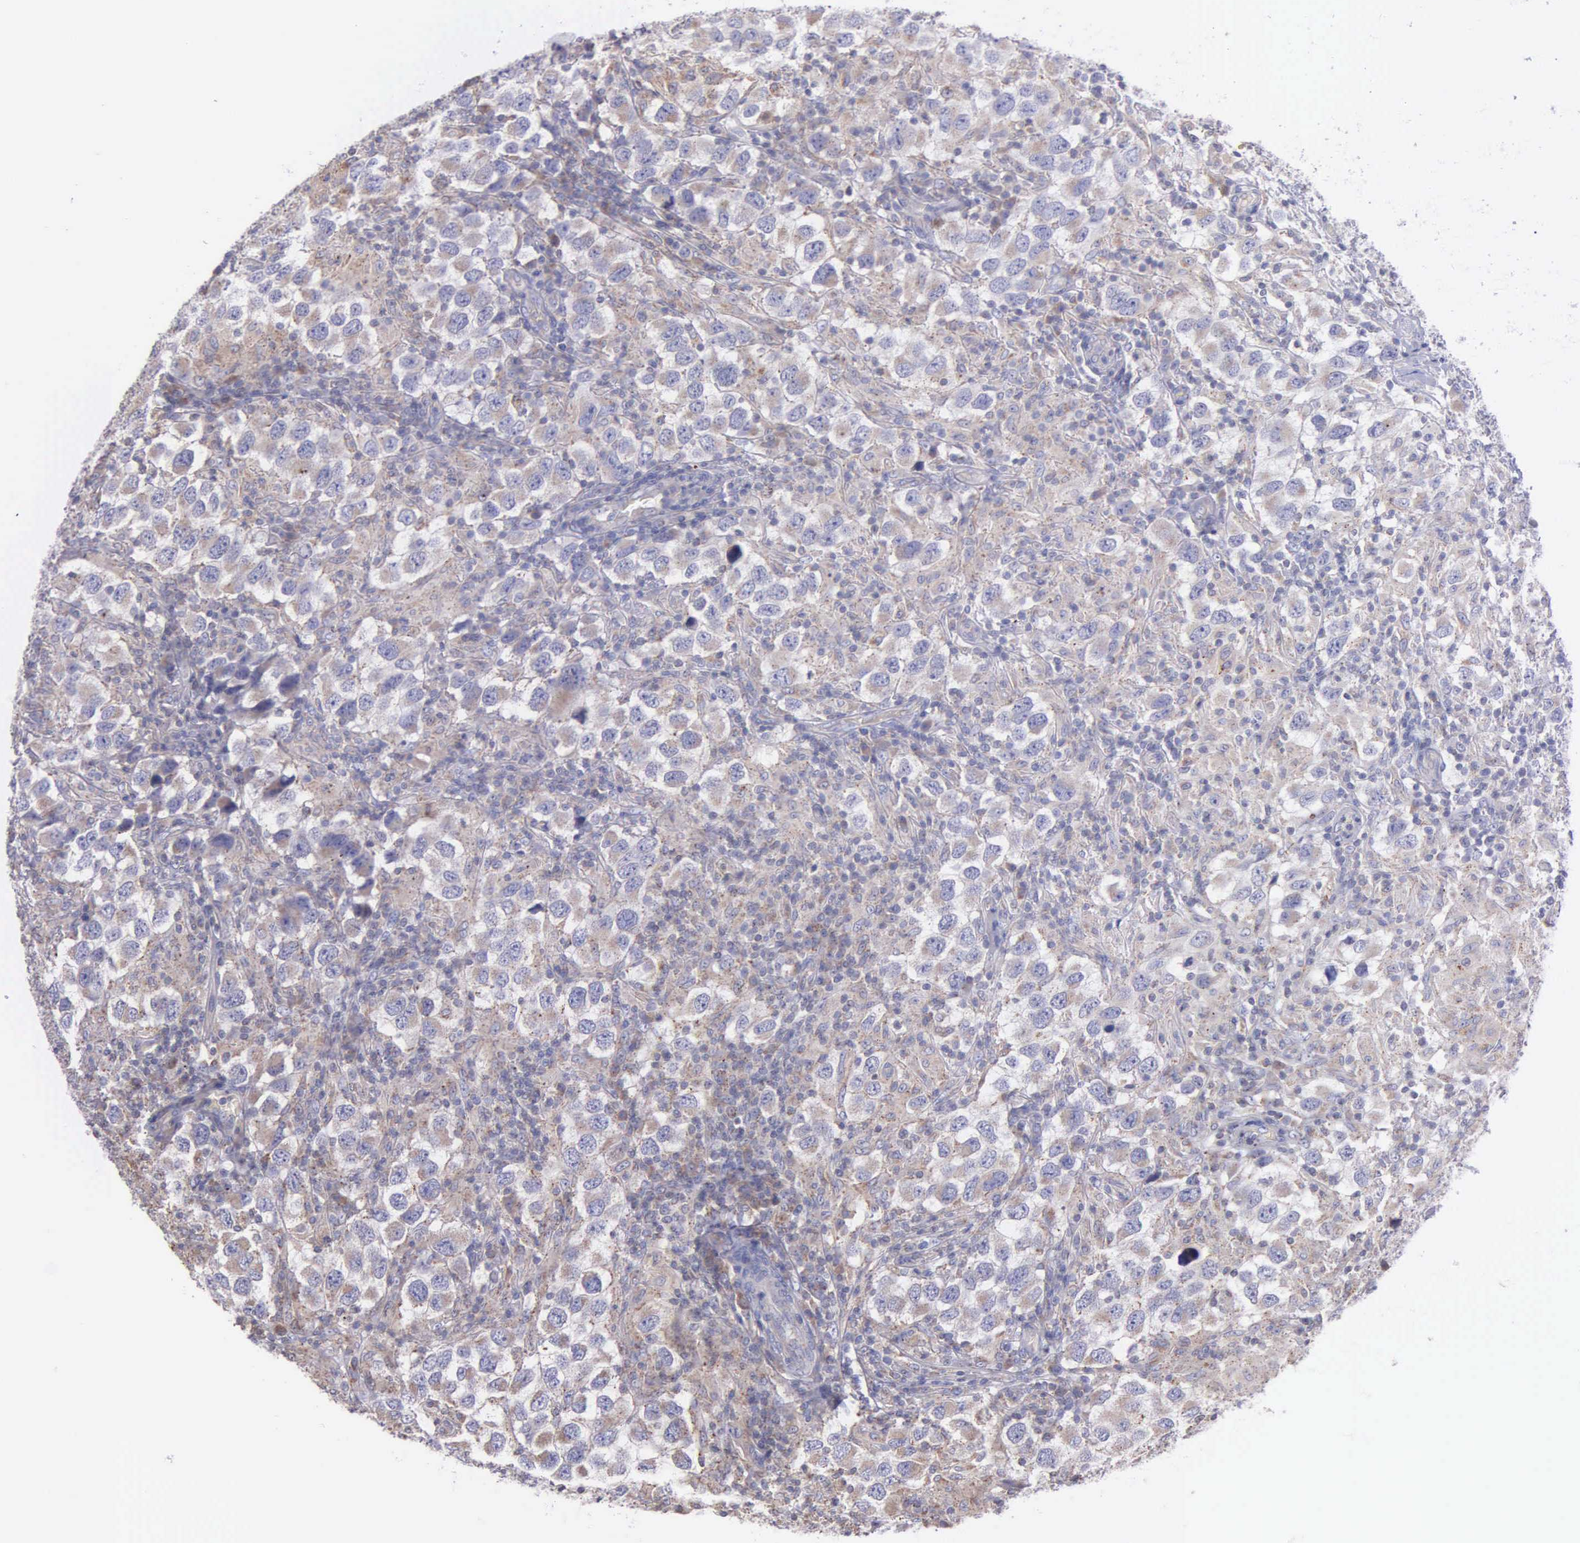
{"staining": {"intensity": "weak", "quantity": "25%-75%", "location": "cytoplasmic/membranous"}, "tissue": "testis cancer", "cell_type": "Tumor cells", "image_type": "cancer", "snomed": [{"axis": "morphology", "description": "Carcinoma, Embryonal, NOS"}, {"axis": "topography", "description": "Testis"}], "caption": "DAB immunohistochemical staining of embryonal carcinoma (testis) exhibits weak cytoplasmic/membranous protein staining in about 25%-75% of tumor cells.", "gene": "MIA2", "patient": {"sex": "male", "age": 21}}